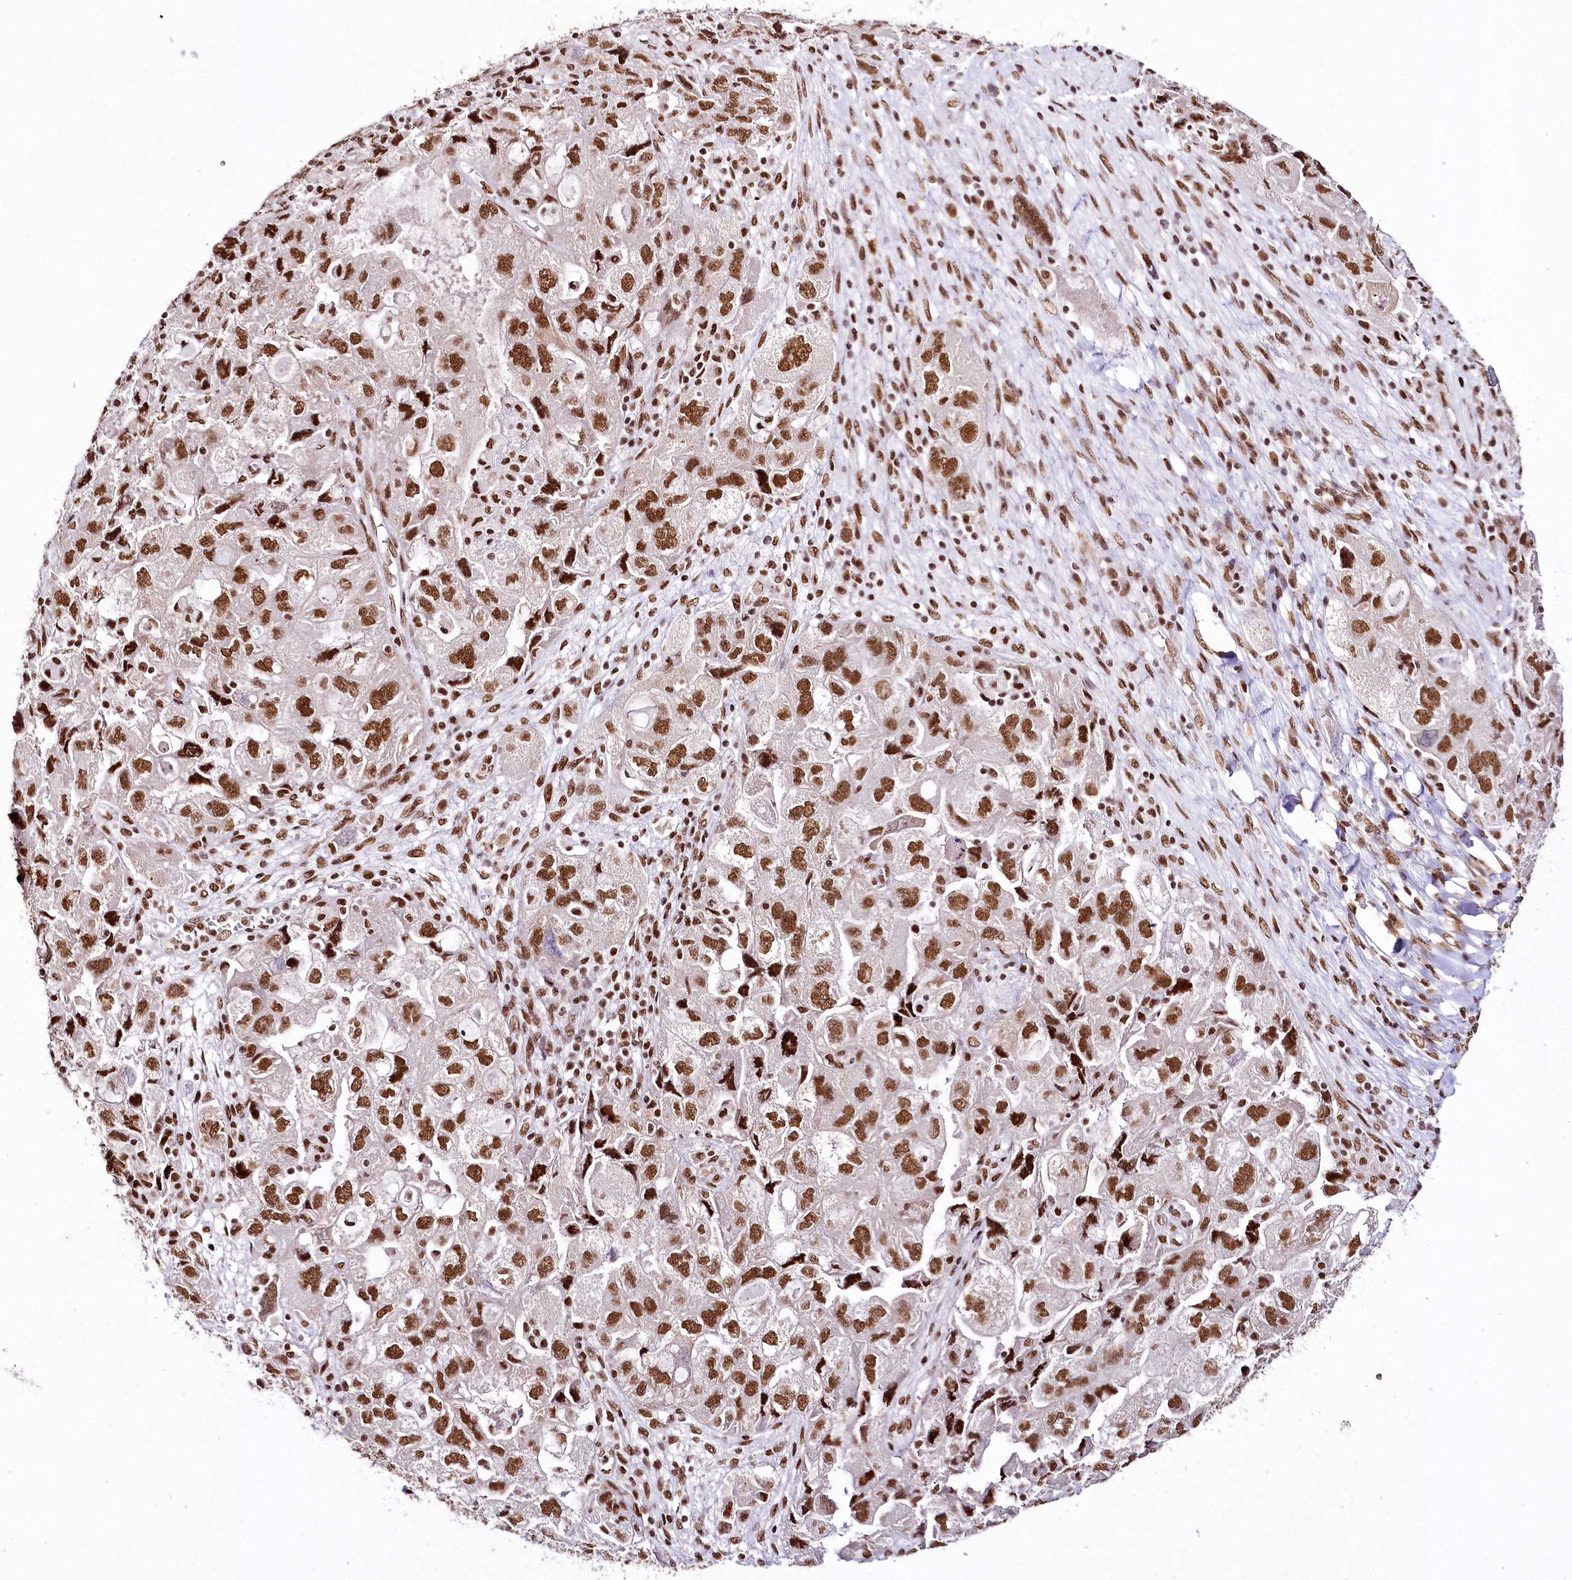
{"staining": {"intensity": "strong", "quantity": ">75%", "location": "nuclear"}, "tissue": "ovarian cancer", "cell_type": "Tumor cells", "image_type": "cancer", "snomed": [{"axis": "morphology", "description": "Carcinoma, NOS"}, {"axis": "morphology", "description": "Cystadenocarcinoma, serous, NOS"}, {"axis": "topography", "description": "Ovary"}], "caption": "A micrograph of human ovarian cancer stained for a protein displays strong nuclear brown staining in tumor cells. The protein of interest is shown in brown color, while the nuclei are stained blue.", "gene": "SMARCE1", "patient": {"sex": "female", "age": 69}}